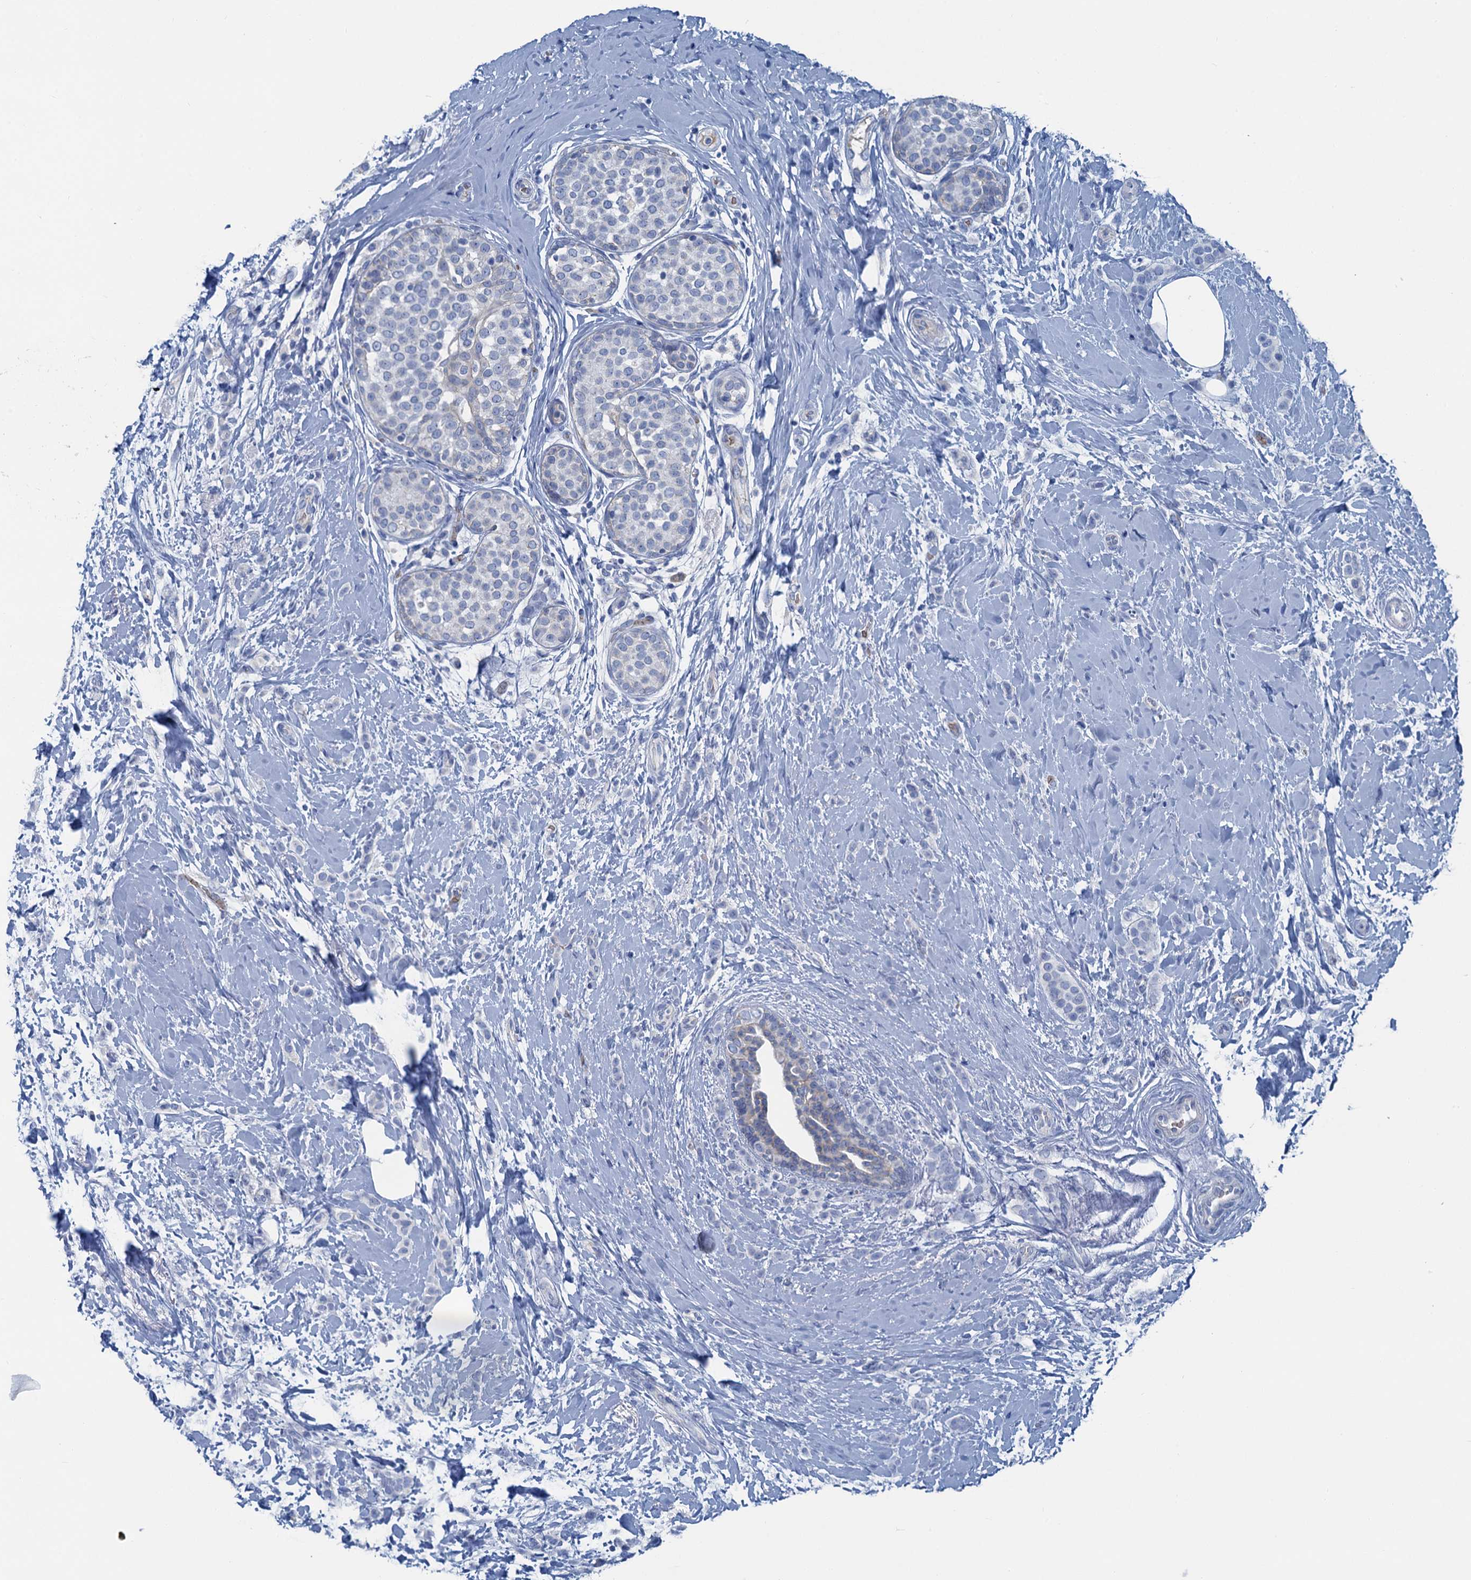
{"staining": {"intensity": "negative", "quantity": "none", "location": "none"}, "tissue": "breast cancer", "cell_type": "Tumor cells", "image_type": "cancer", "snomed": [{"axis": "morphology", "description": "Lobular carcinoma, in situ"}, {"axis": "morphology", "description": "Lobular carcinoma"}, {"axis": "topography", "description": "Breast"}], "caption": "Tumor cells are negative for protein expression in human lobular carcinoma (breast).", "gene": "MYADML2", "patient": {"sex": "female", "age": 41}}